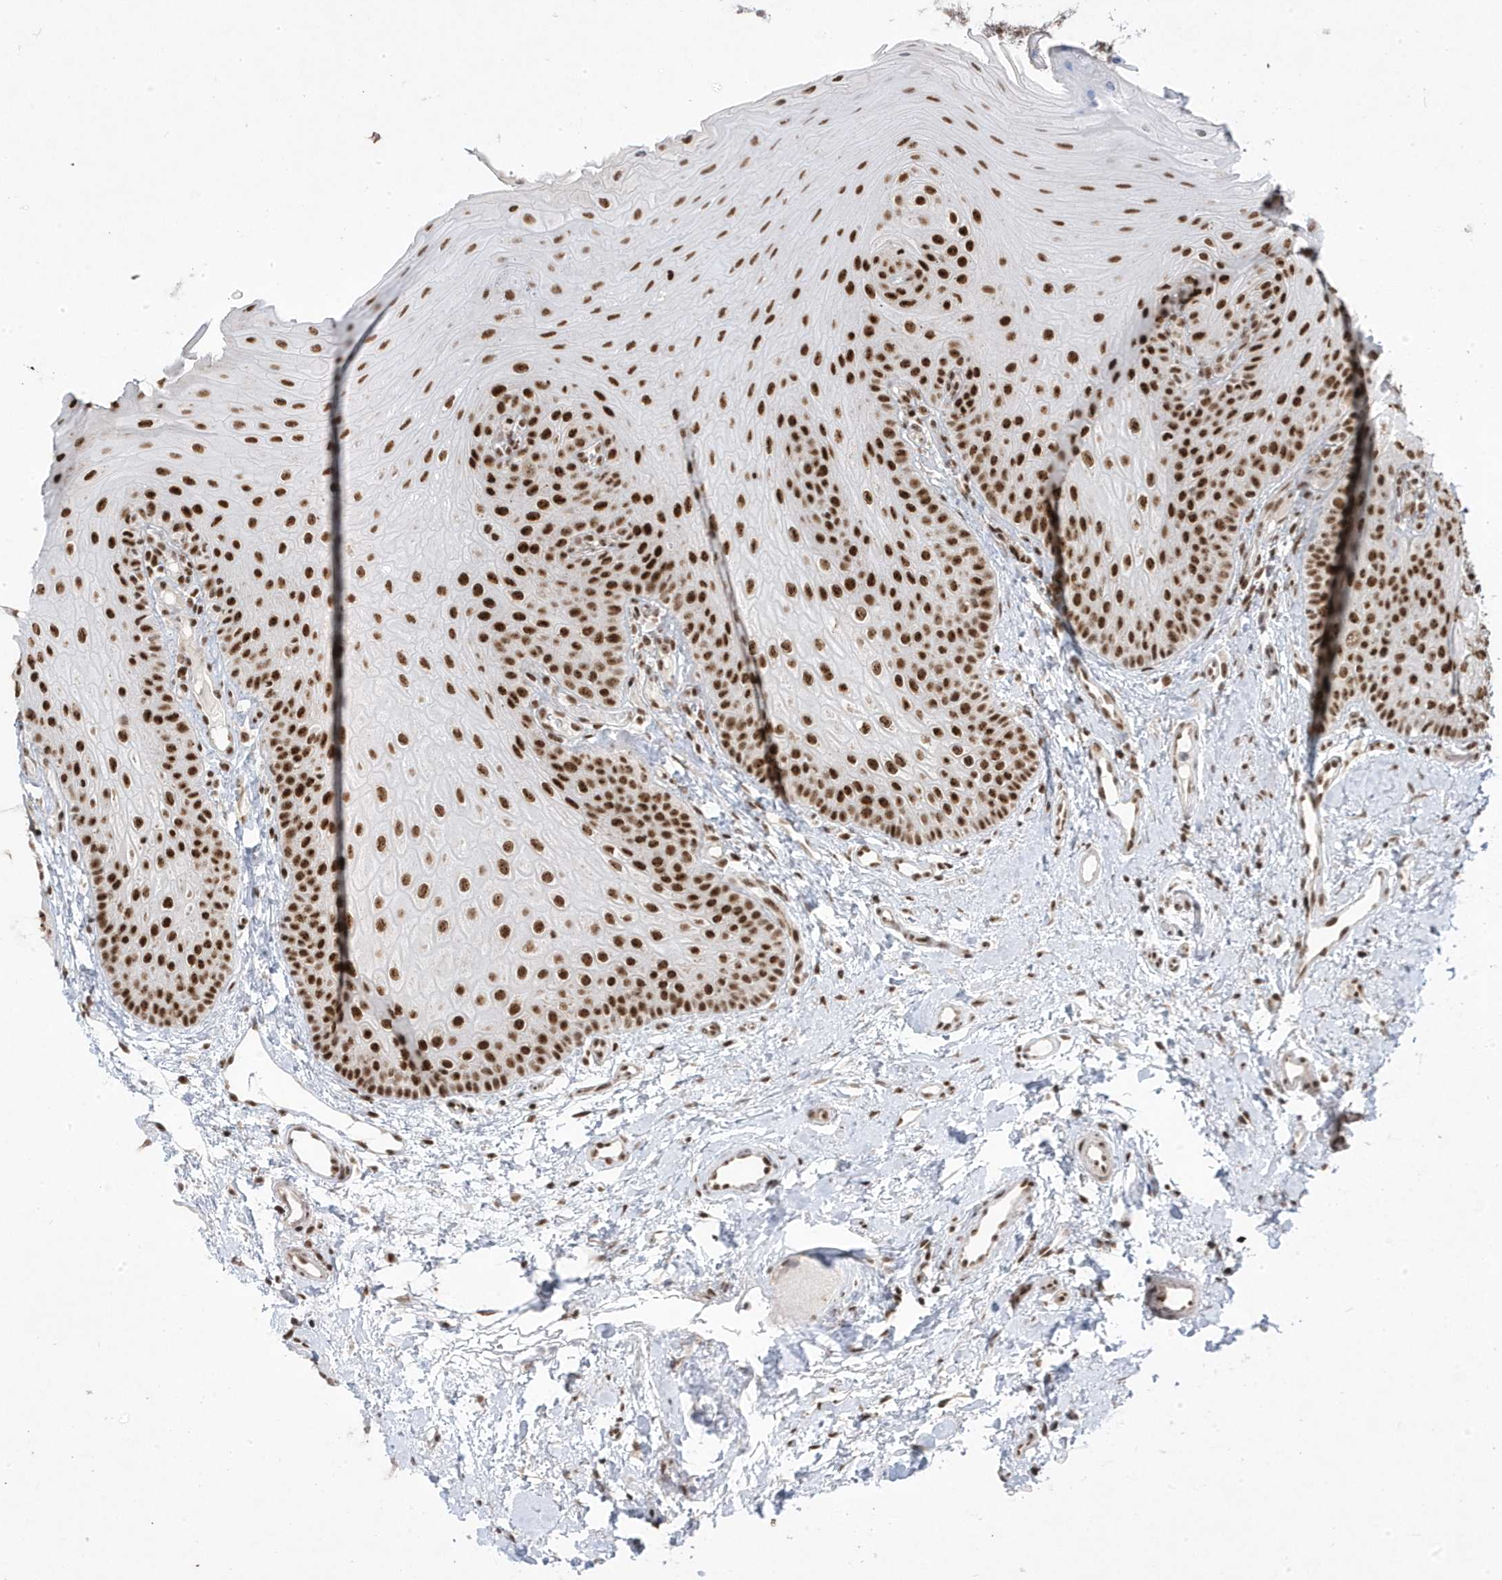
{"staining": {"intensity": "strong", "quantity": ">75%", "location": "nuclear"}, "tissue": "oral mucosa", "cell_type": "Squamous epithelial cells", "image_type": "normal", "snomed": [{"axis": "morphology", "description": "Normal tissue, NOS"}, {"axis": "topography", "description": "Oral tissue"}], "caption": "Squamous epithelial cells exhibit strong nuclear staining in about >75% of cells in normal oral mucosa.", "gene": "MTREX", "patient": {"sex": "female", "age": 68}}